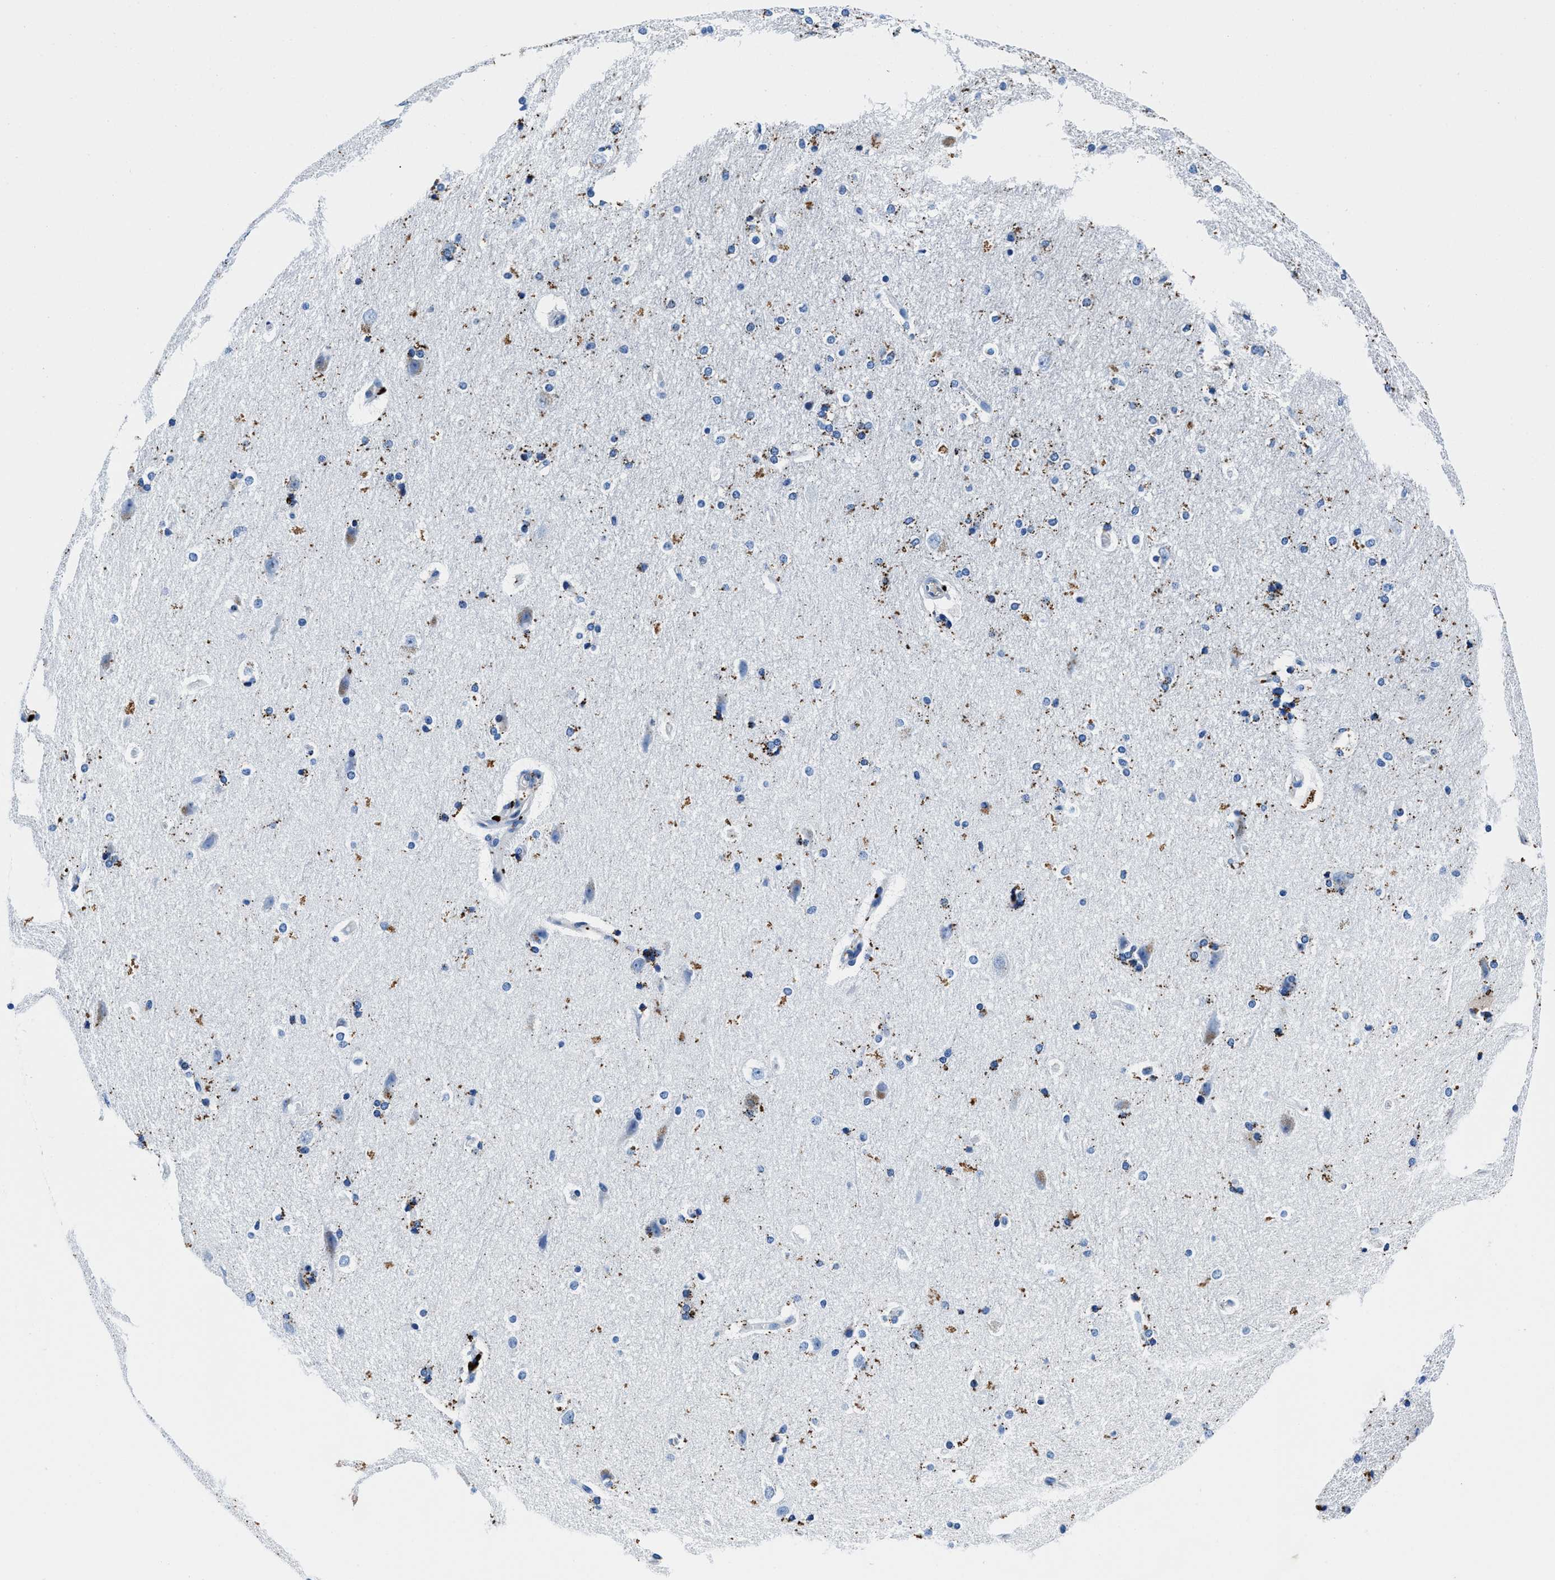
{"staining": {"intensity": "moderate", "quantity": "<25%", "location": "cytoplasmic/membranous"}, "tissue": "hippocampus", "cell_type": "Glial cells", "image_type": "normal", "snomed": [{"axis": "morphology", "description": "Normal tissue, NOS"}, {"axis": "topography", "description": "Hippocampus"}], "caption": "An immunohistochemistry (IHC) photomicrograph of benign tissue is shown. Protein staining in brown shows moderate cytoplasmic/membranous positivity in hippocampus within glial cells. The staining is performed using DAB (3,3'-diaminobenzidine) brown chromogen to label protein expression. The nuclei are counter-stained blue using hematoxylin.", "gene": "OR14K1", "patient": {"sex": "female", "age": 19}}